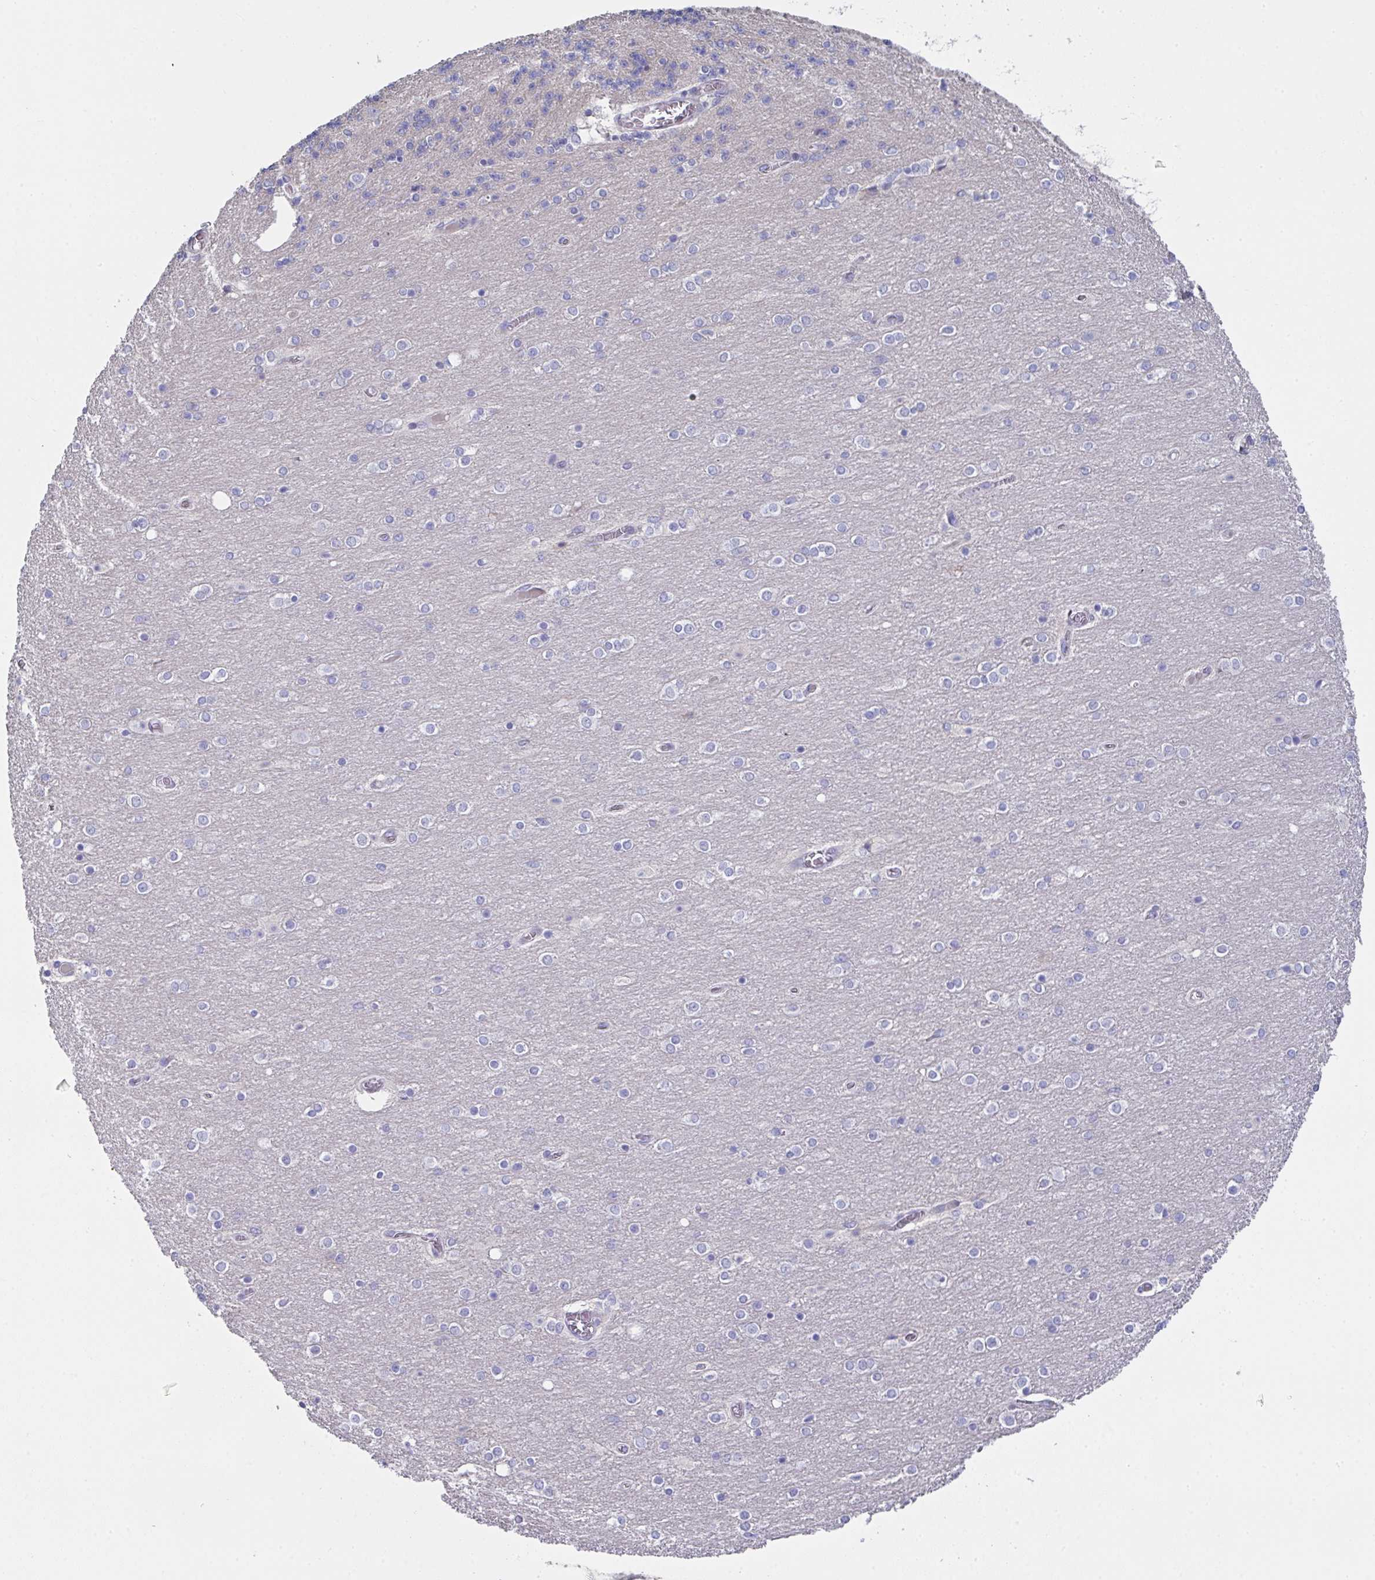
{"staining": {"intensity": "negative", "quantity": "none", "location": "none"}, "tissue": "cerebellum", "cell_type": "Cells in granular layer", "image_type": "normal", "snomed": [{"axis": "morphology", "description": "Normal tissue, NOS"}, {"axis": "topography", "description": "Cerebellum"}], "caption": "A histopathology image of cerebellum stained for a protein displays no brown staining in cells in granular layer. The staining was performed using DAB (3,3'-diaminobenzidine) to visualize the protein expression in brown, while the nuclei were stained in blue with hematoxylin (Magnification: 20x).", "gene": "FBXO47", "patient": {"sex": "female", "age": 54}}